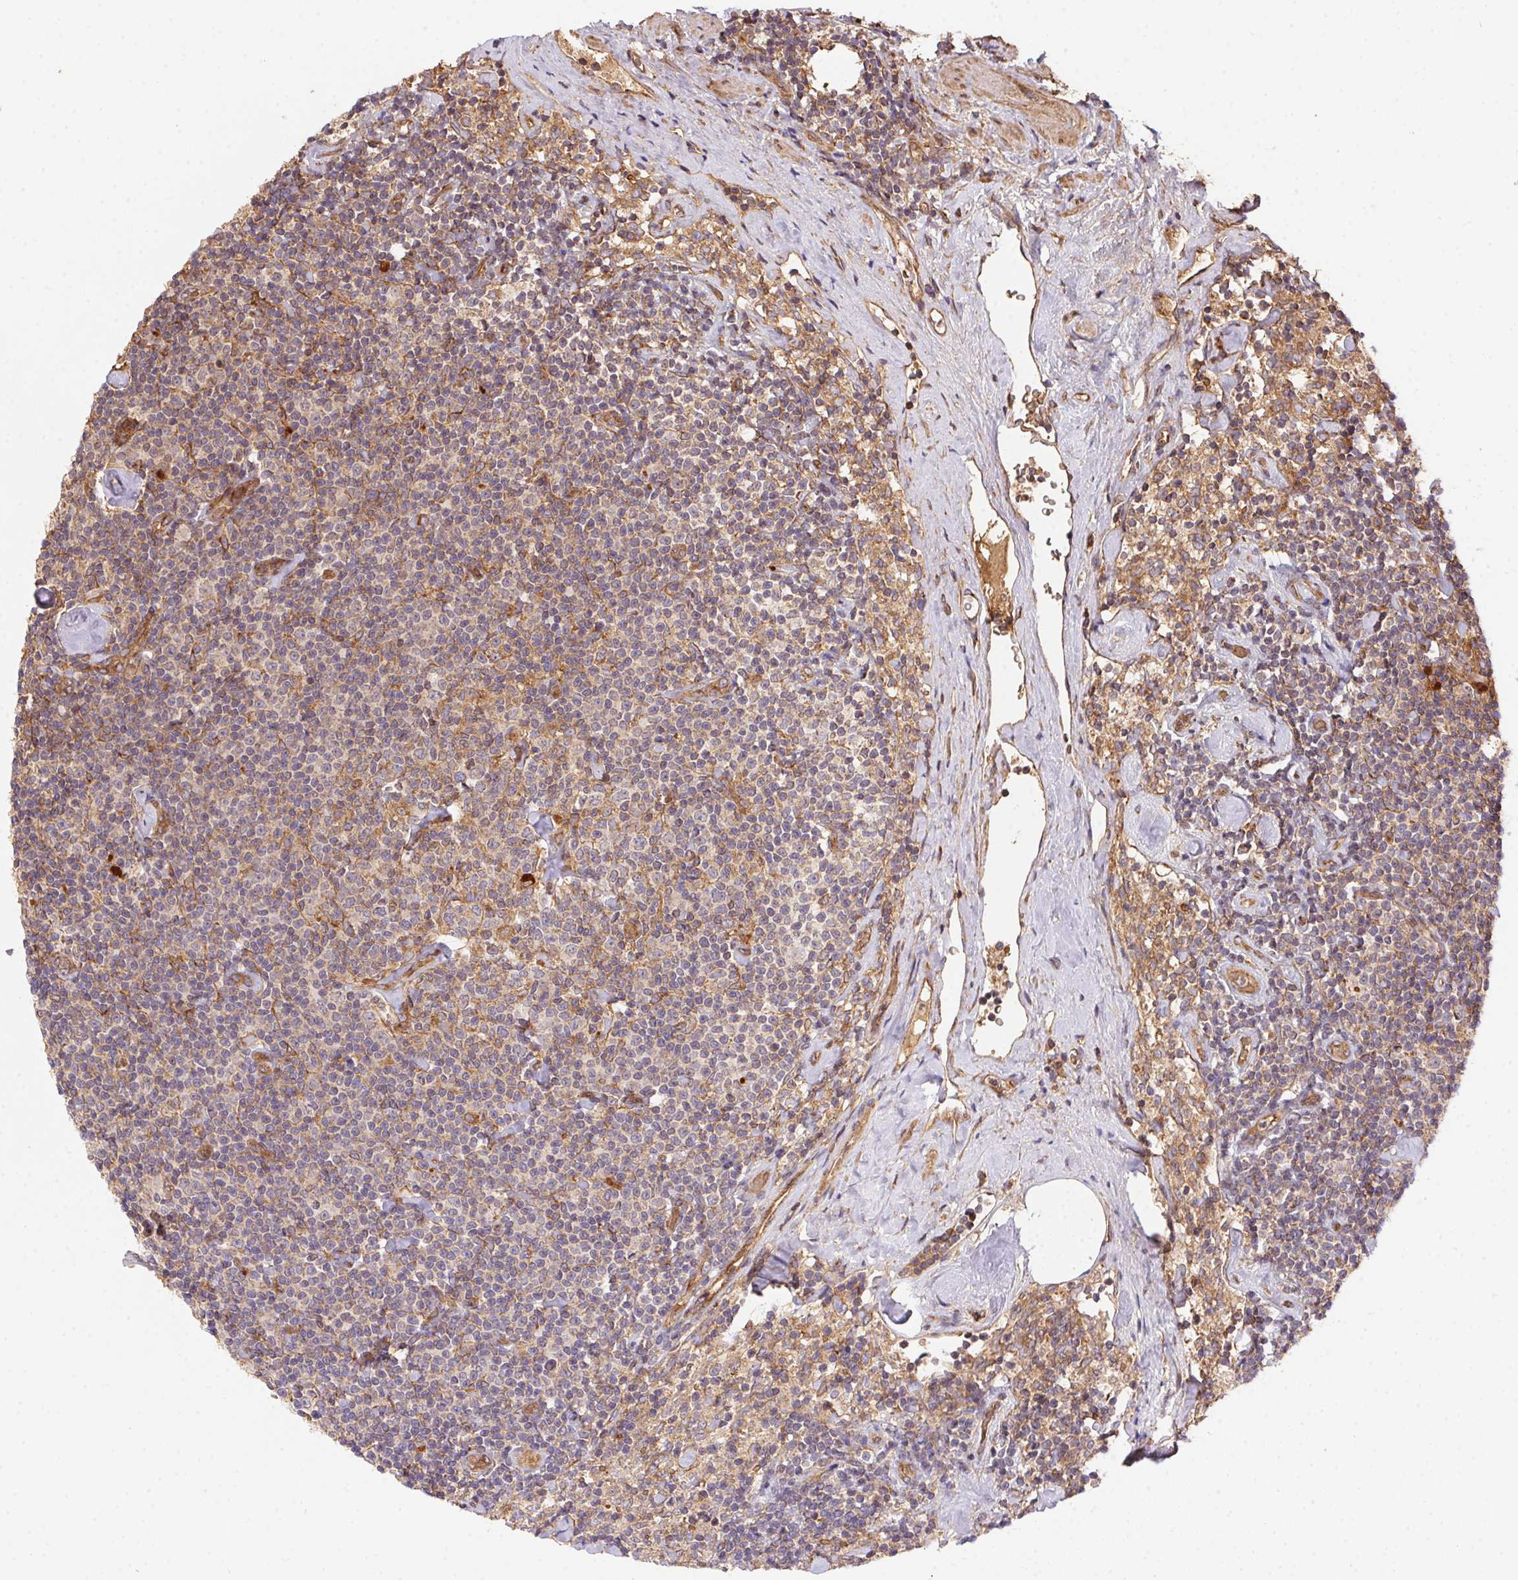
{"staining": {"intensity": "negative", "quantity": "none", "location": "none"}, "tissue": "lymphoma", "cell_type": "Tumor cells", "image_type": "cancer", "snomed": [{"axis": "morphology", "description": "Malignant lymphoma, non-Hodgkin's type, Low grade"}, {"axis": "topography", "description": "Lymph node"}], "caption": "There is no significant positivity in tumor cells of lymphoma. (DAB (3,3'-diaminobenzidine) immunohistochemistry (IHC) visualized using brightfield microscopy, high magnification).", "gene": "USE1", "patient": {"sex": "male", "age": 81}}